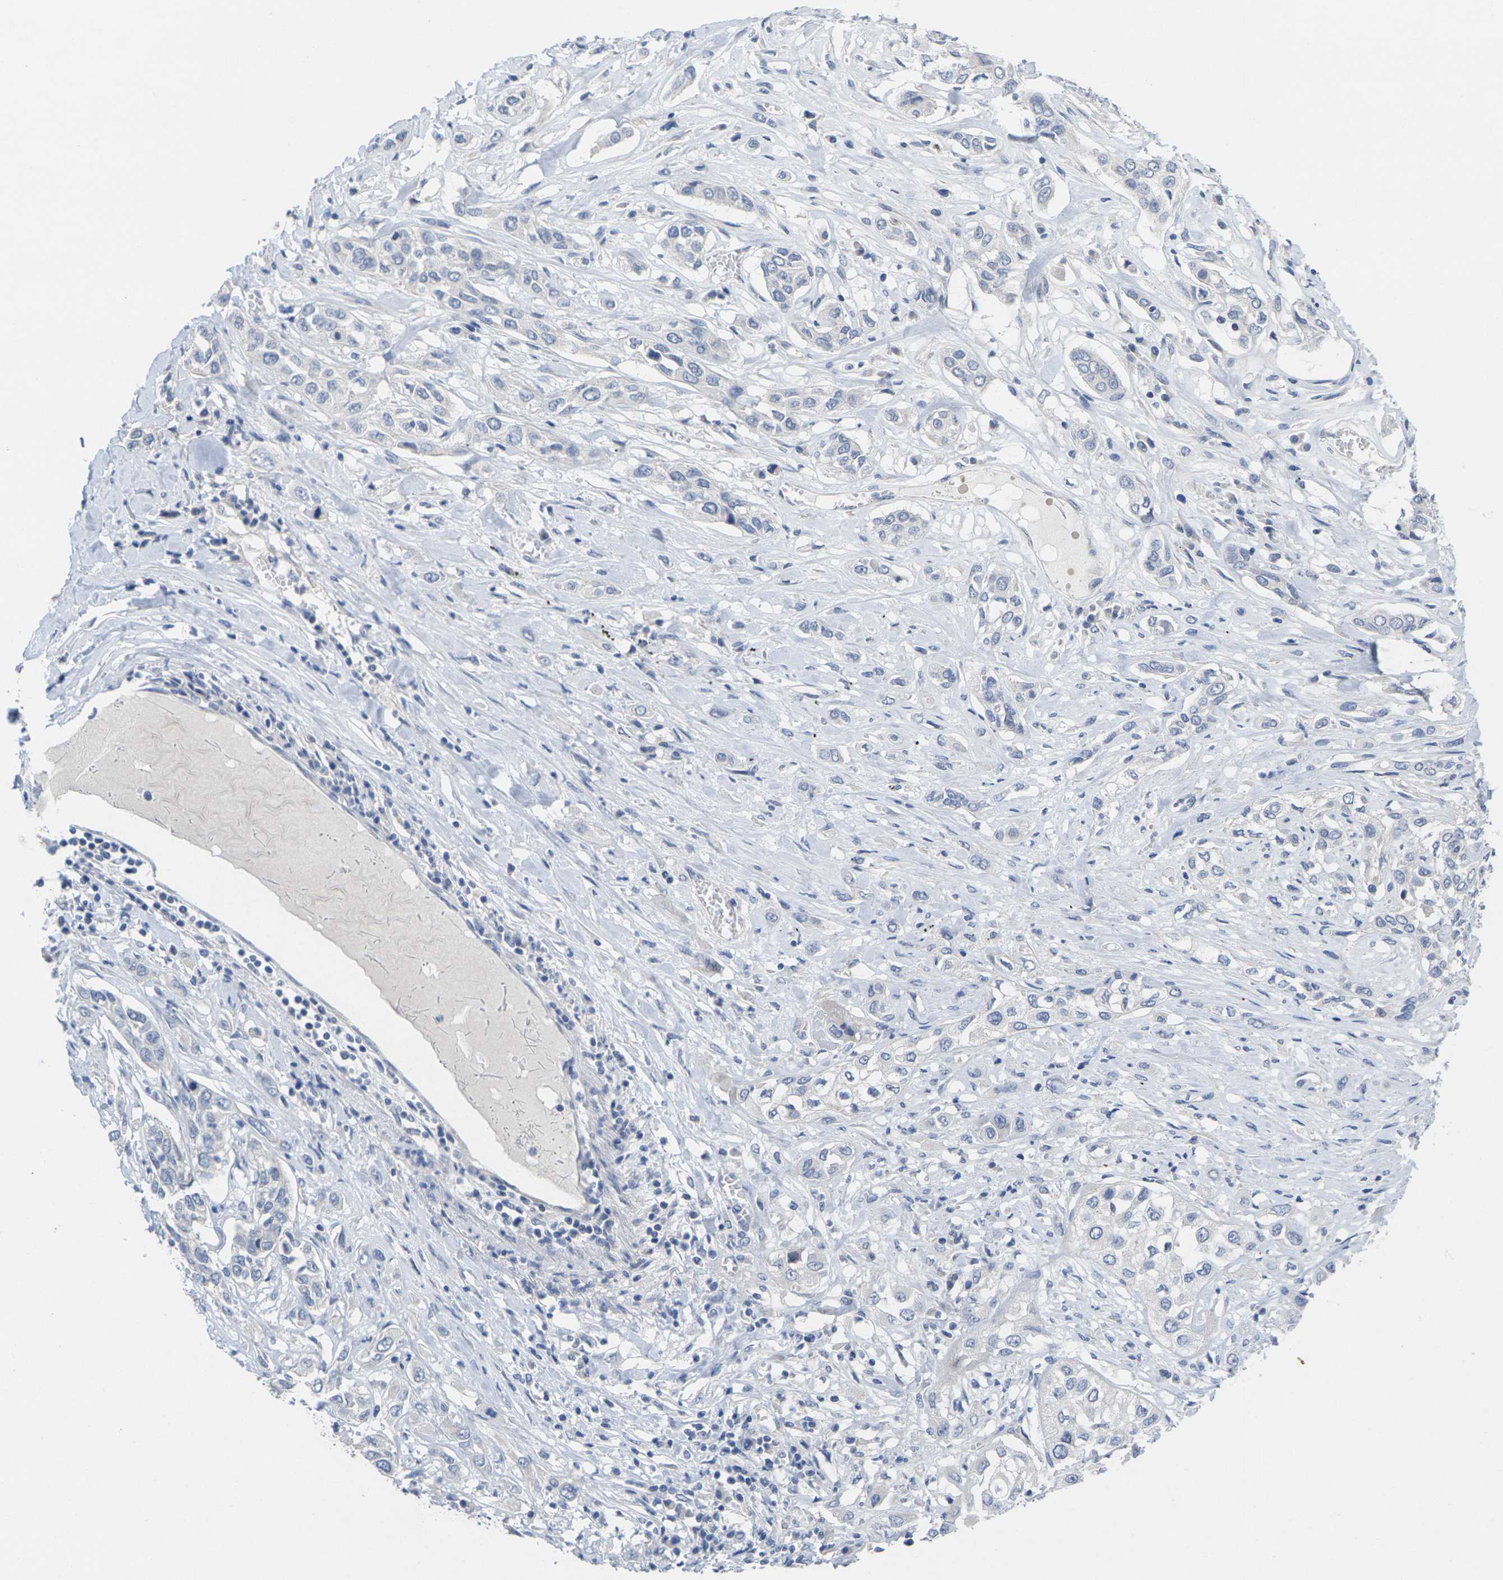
{"staining": {"intensity": "negative", "quantity": "none", "location": "none"}, "tissue": "lung cancer", "cell_type": "Tumor cells", "image_type": "cancer", "snomed": [{"axis": "morphology", "description": "Squamous cell carcinoma, NOS"}, {"axis": "topography", "description": "Lung"}], "caption": "IHC photomicrograph of squamous cell carcinoma (lung) stained for a protein (brown), which displays no expression in tumor cells.", "gene": "TNNI3", "patient": {"sex": "male", "age": 71}}